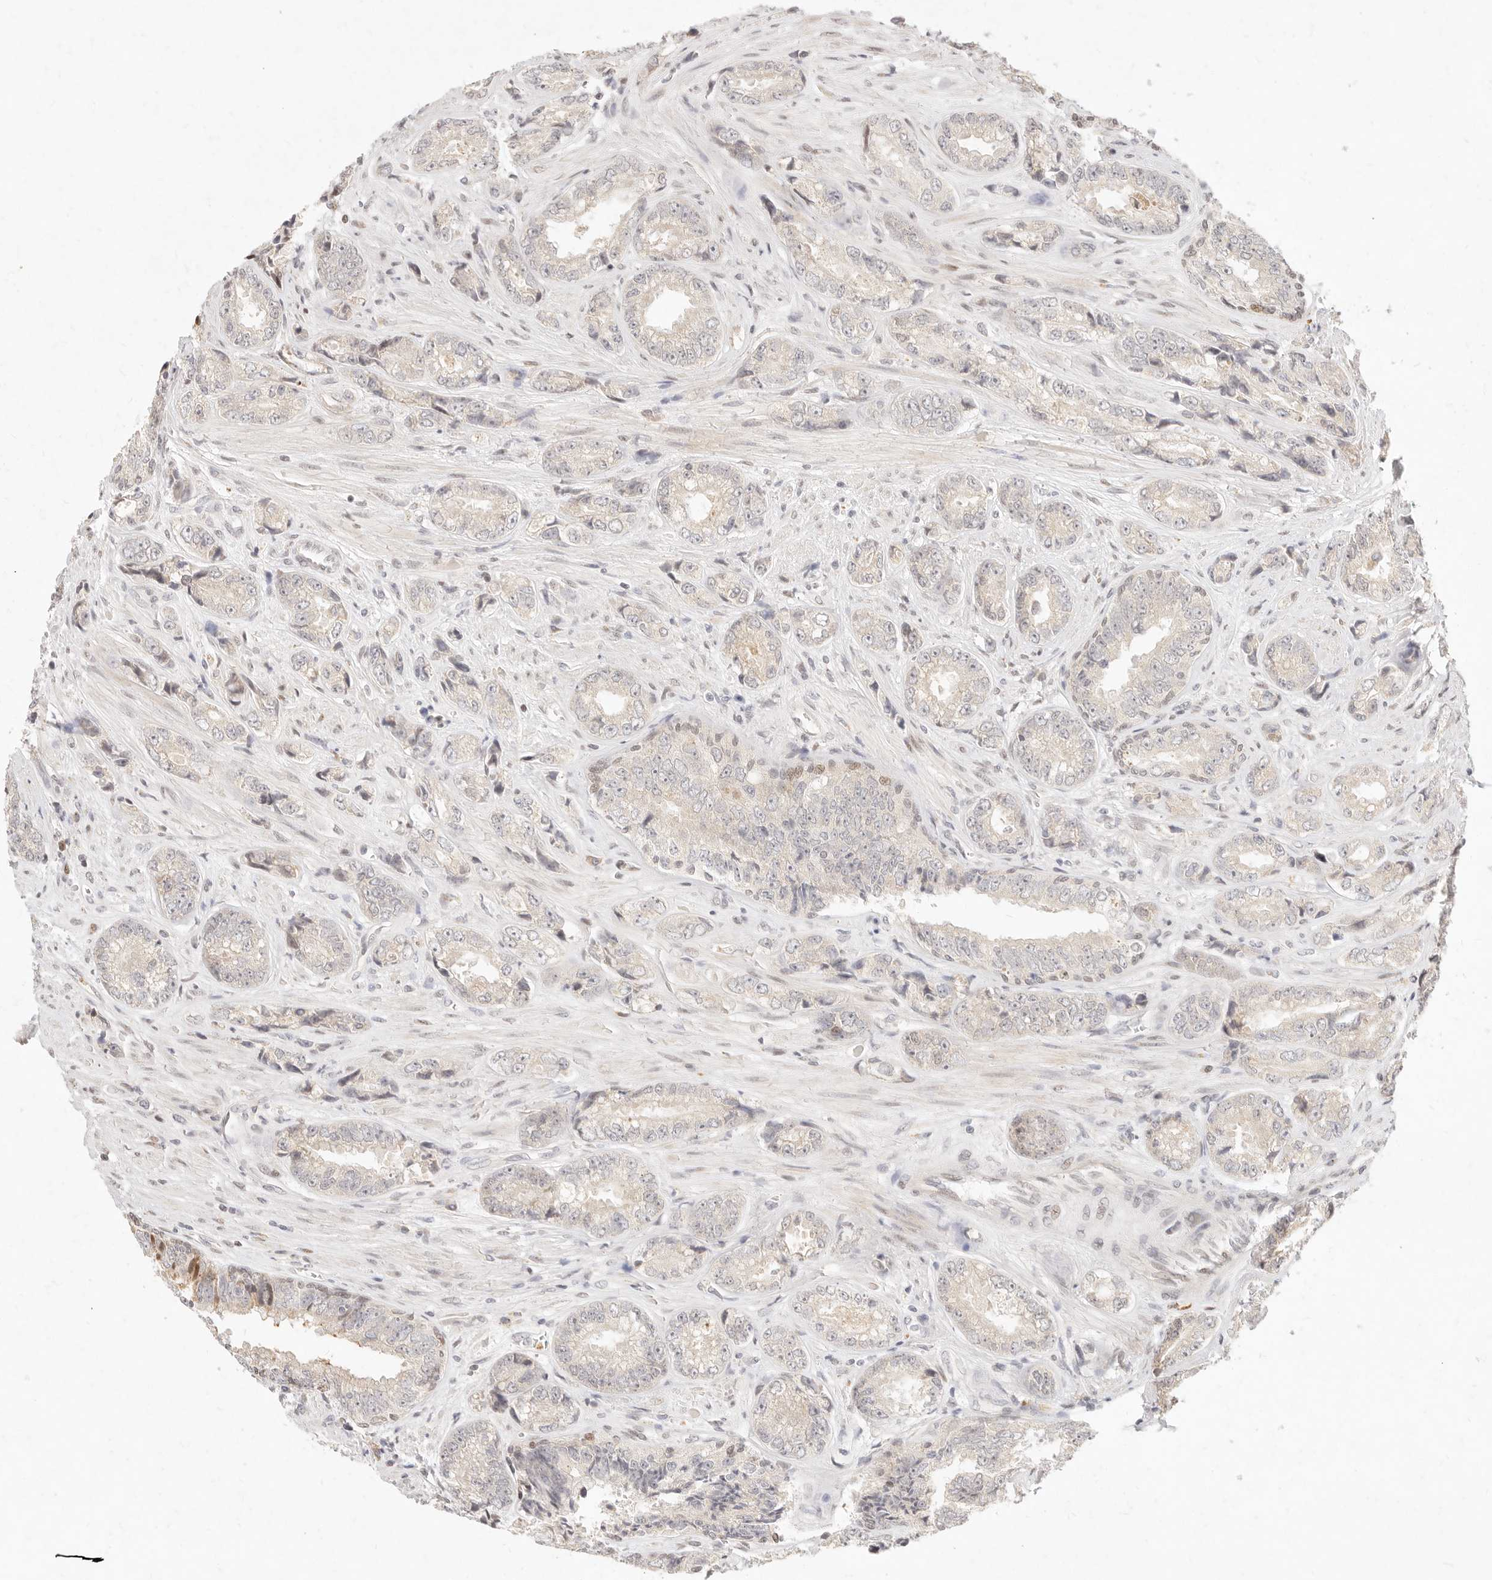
{"staining": {"intensity": "weak", "quantity": "25%-75%", "location": "cytoplasmic/membranous,nuclear"}, "tissue": "prostate cancer", "cell_type": "Tumor cells", "image_type": "cancer", "snomed": [{"axis": "morphology", "description": "Adenocarcinoma, High grade"}, {"axis": "topography", "description": "Prostate"}], "caption": "IHC histopathology image of neoplastic tissue: prostate cancer stained using immunohistochemistry (IHC) displays low levels of weak protein expression localized specifically in the cytoplasmic/membranous and nuclear of tumor cells, appearing as a cytoplasmic/membranous and nuclear brown color.", "gene": "ASCL3", "patient": {"sex": "male", "age": 61}}